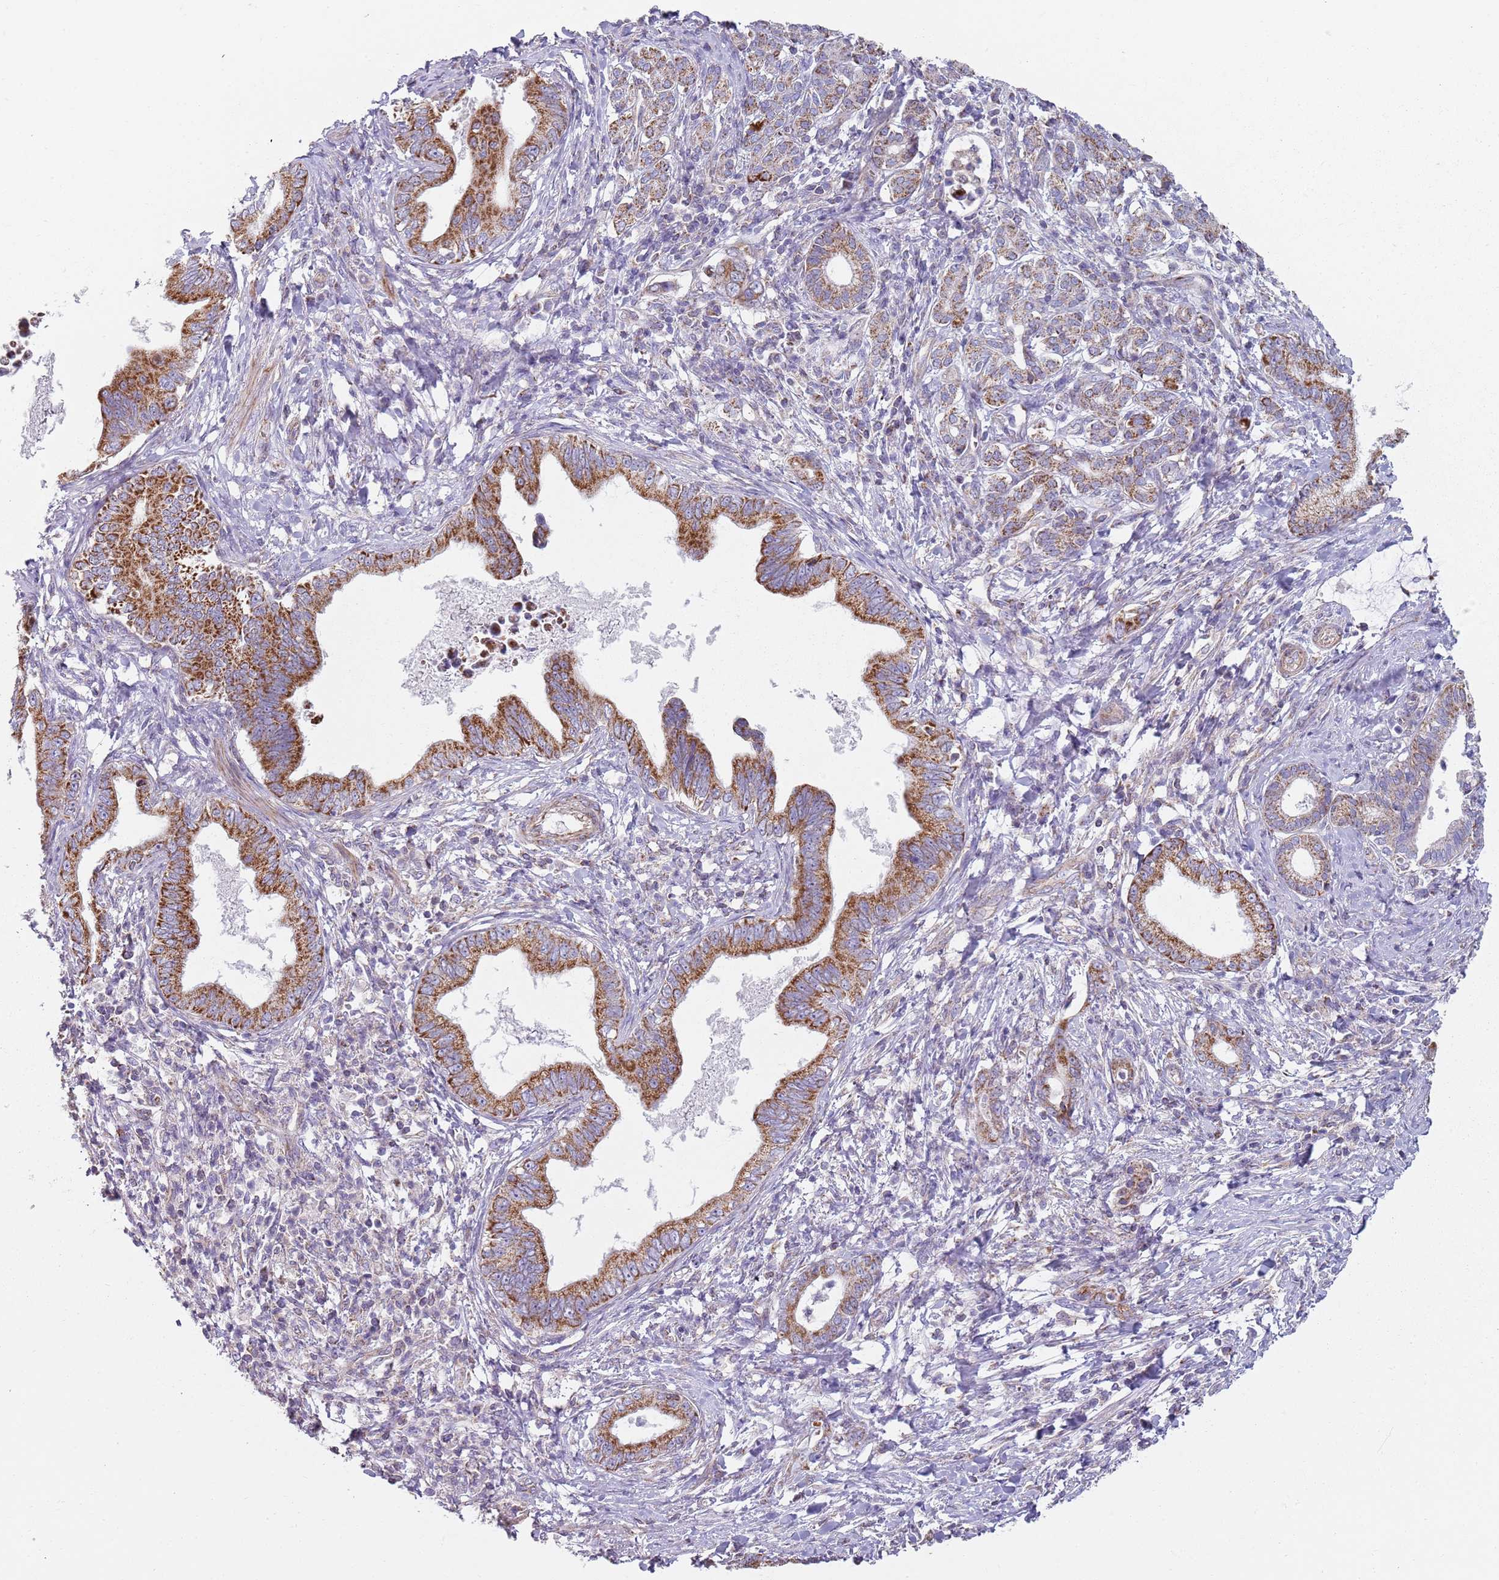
{"staining": {"intensity": "moderate", "quantity": ">75%", "location": "cytoplasmic/membranous"}, "tissue": "pancreatic cancer", "cell_type": "Tumor cells", "image_type": "cancer", "snomed": [{"axis": "morphology", "description": "Normal tissue, NOS"}, {"axis": "morphology", "description": "Adenocarcinoma, NOS"}, {"axis": "topography", "description": "Pancreas"}], "caption": "Immunohistochemical staining of human pancreatic cancer (adenocarcinoma) shows medium levels of moderate cytoplasmic/membranous protein staining in about >75% of tumor cells.", "gene": "GAS8", "patient": {"sex": "female", "age": 55}}